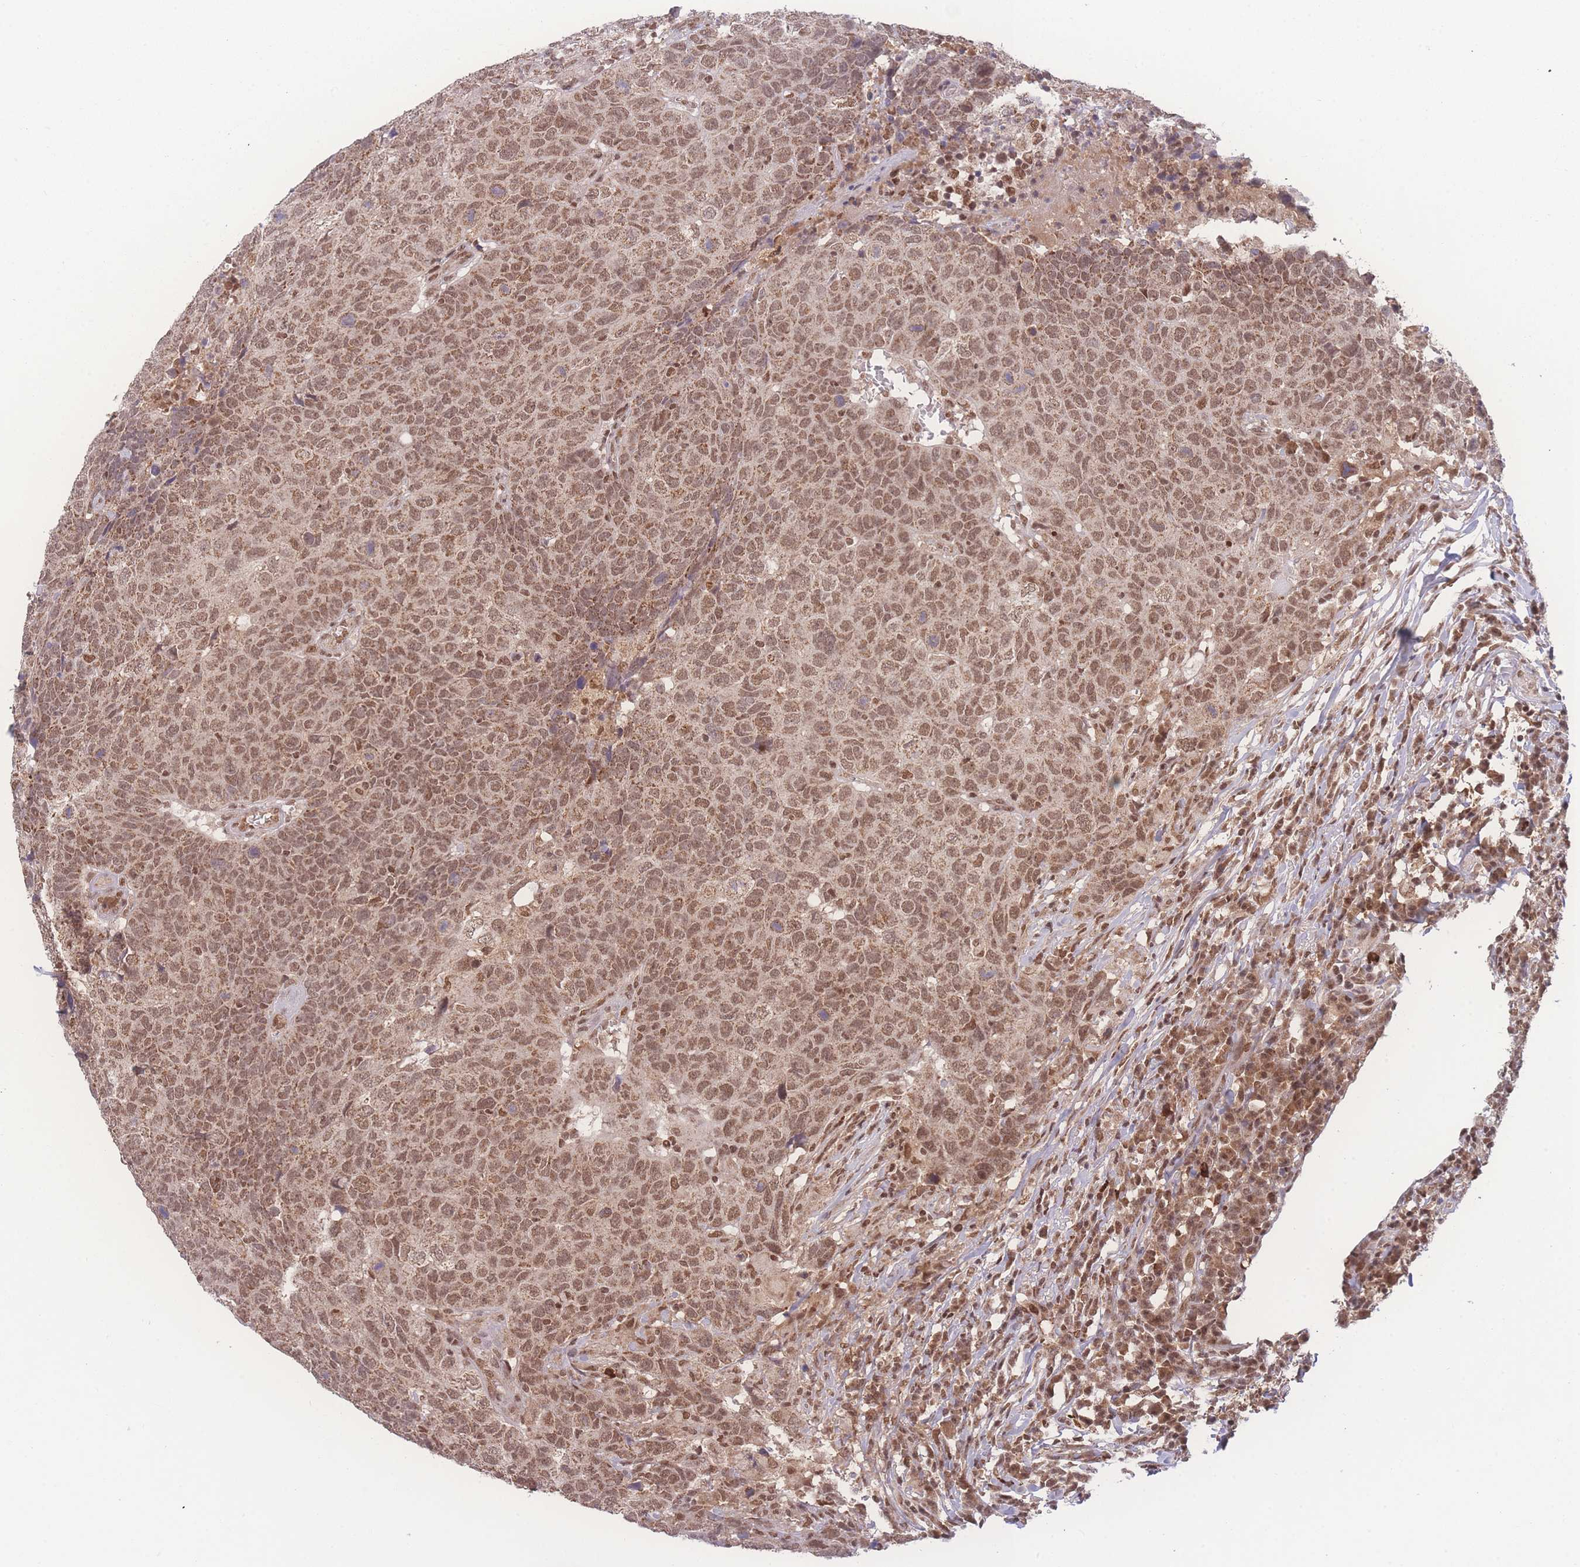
{"staining": {"intensity": "moderate", "quantity": ">75%", "location": "cytoplasmic/membranous,nuclear"}, "tissue": "head and neck cancer", "cell_type": "Tumor cells", "image_type": "cancer", "snomed": [{"axis": "morphology", "description": "Normal tissue, NOS"}, {"axis": "morphology", "description": "Squamous cell carcinoma, NOS"}, {"axis": "topography", "description": "Skeletal muscle"}, {"axis": "topography", "description": "Vascular tissue"}, {"axis": "topography", "description": "Peripheral nerve tissue"}, {"axis": "topography", "description": "Head-Neck"}], "caption": "Protein staining of head and neck cancer tissue exhibits moderate cytoplasmic/membranous and nuclear positivity in approximately >75% of tumor cells.", "gene": "RAVER1", "patient": {"sex": "male", "age": 66}}